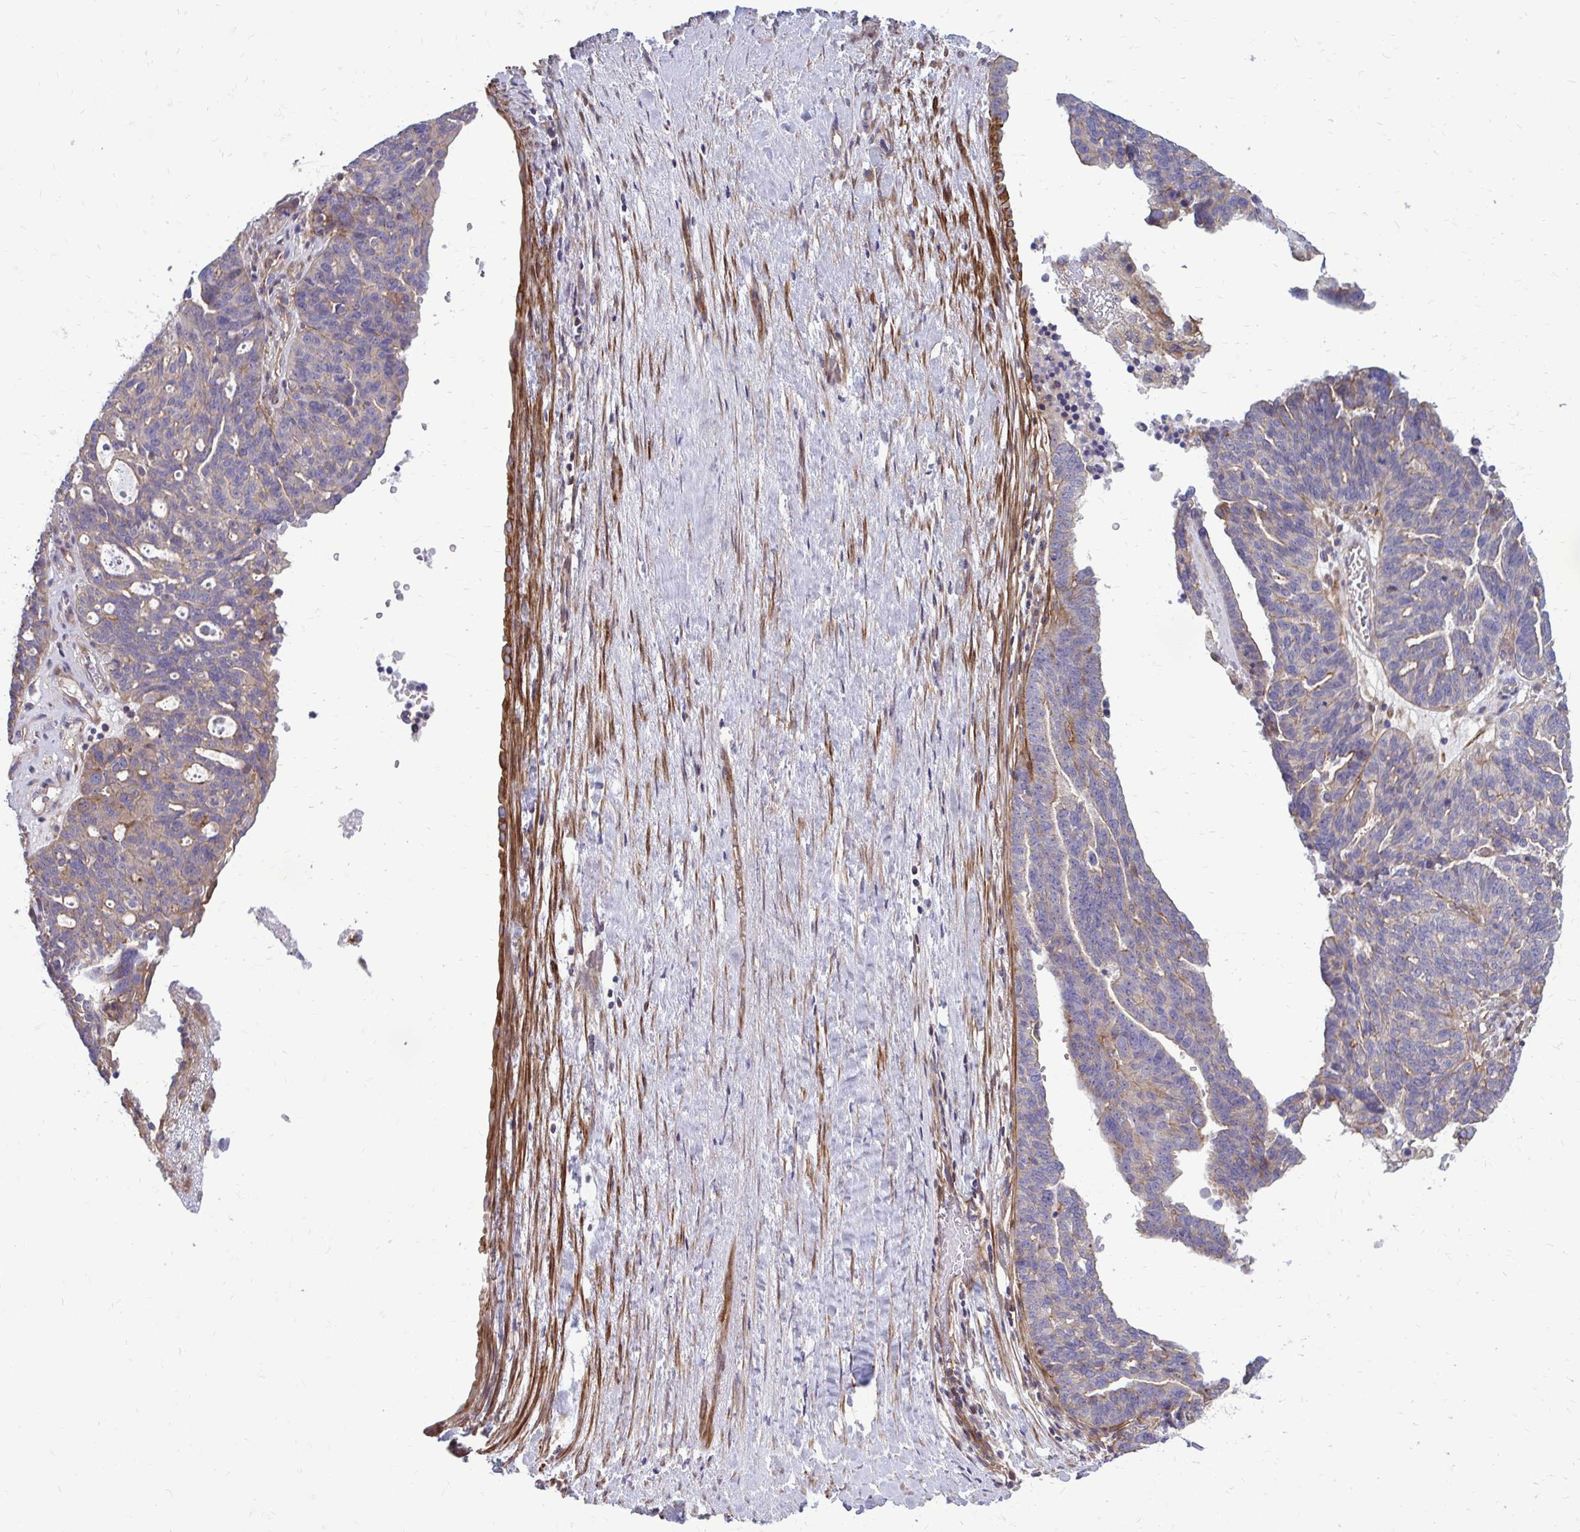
{"staining": {"intensity": "weak", "quantity": "<25%", "location": "cytoplasmic/membranous"}, "tissue": "ovarian cancer", "cell_type": "Tumor cells", "image_type": "cancer", "snomed": [{"axis": "morphology", "description": "Cystadenocarcinoma, serous, NOS"}, {"axis": "topography", "description": "Ovary"}], "caption": "There is no significant staining in tumor cells of serous cystadenocarcinoma (ovarian). The staining was performed using DAB (3,3'-diaminobenzidine) to visualize the protein expression in brown, while the nuclei were stained in blue with hematoxylin (Magnification: 20x).", "gene": "FAP", "patient": {"sex": "female", "age": 59}}